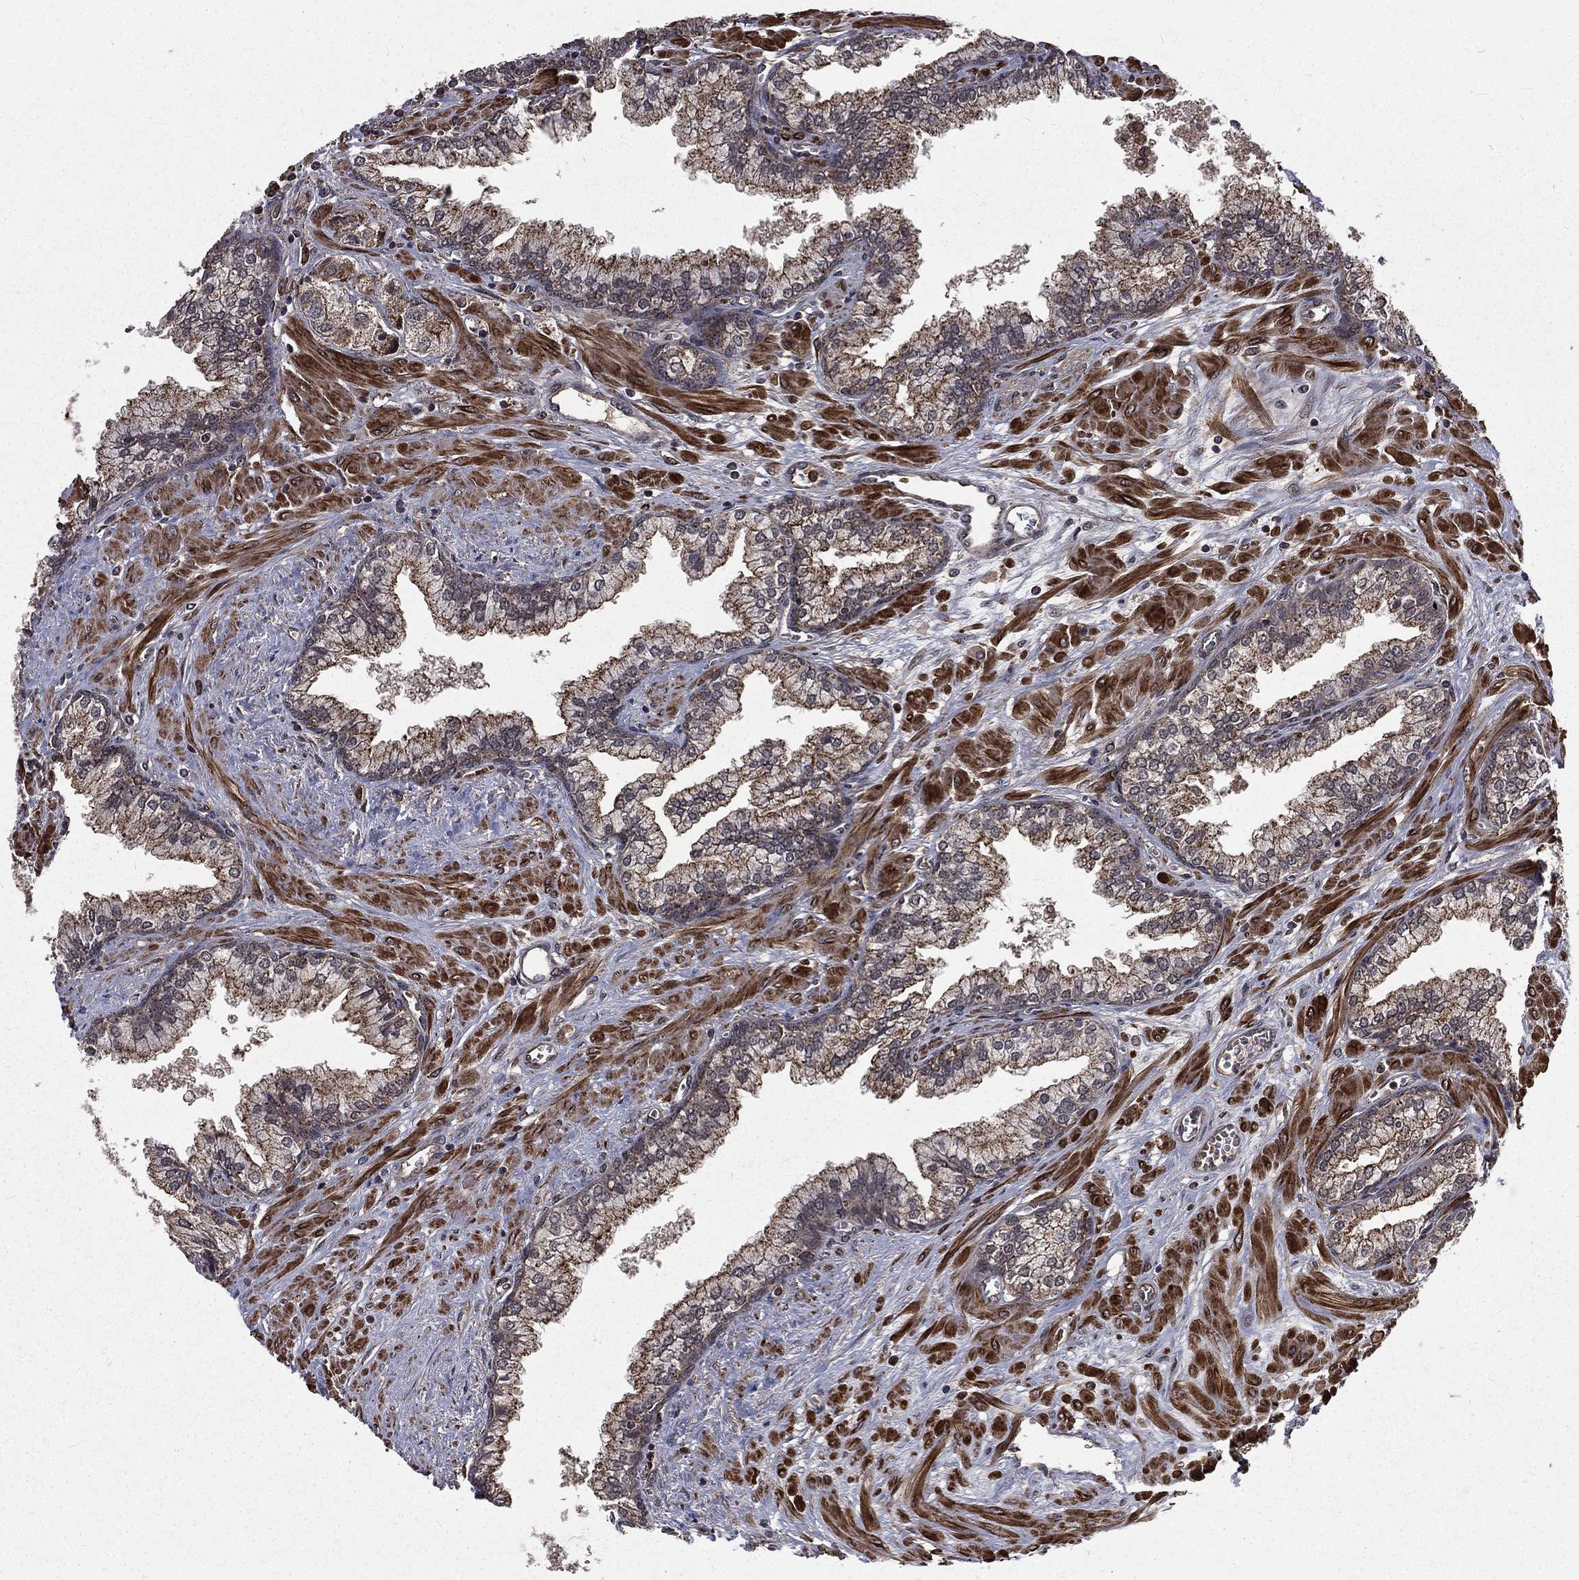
{"staining": {"intensity": "weak", "quantity": "25%-75%", "location": "cytoplasmic/membranous"}, "tissue": "prostate cancer", "cell_type": "Tumor cells", "image_type": "cancer", "snomed": [{"axis": "morphology", "description": "Adenocarcinoma, NOS"}, {"axis": "topography", "description": "Prostate and seminal vesicle, NOS"}, {"axis": "topography", "description": "Prostate"}], "caption": "A histopathology image showing weak cytoplasmic/membranous staining in about 25%-75% of tumor cells in prostate adenocarcinoma, as visualized by brown immunohistochemical staining.", "gene": "LENG8", "patient": {"sex": "male", "age": 62}}